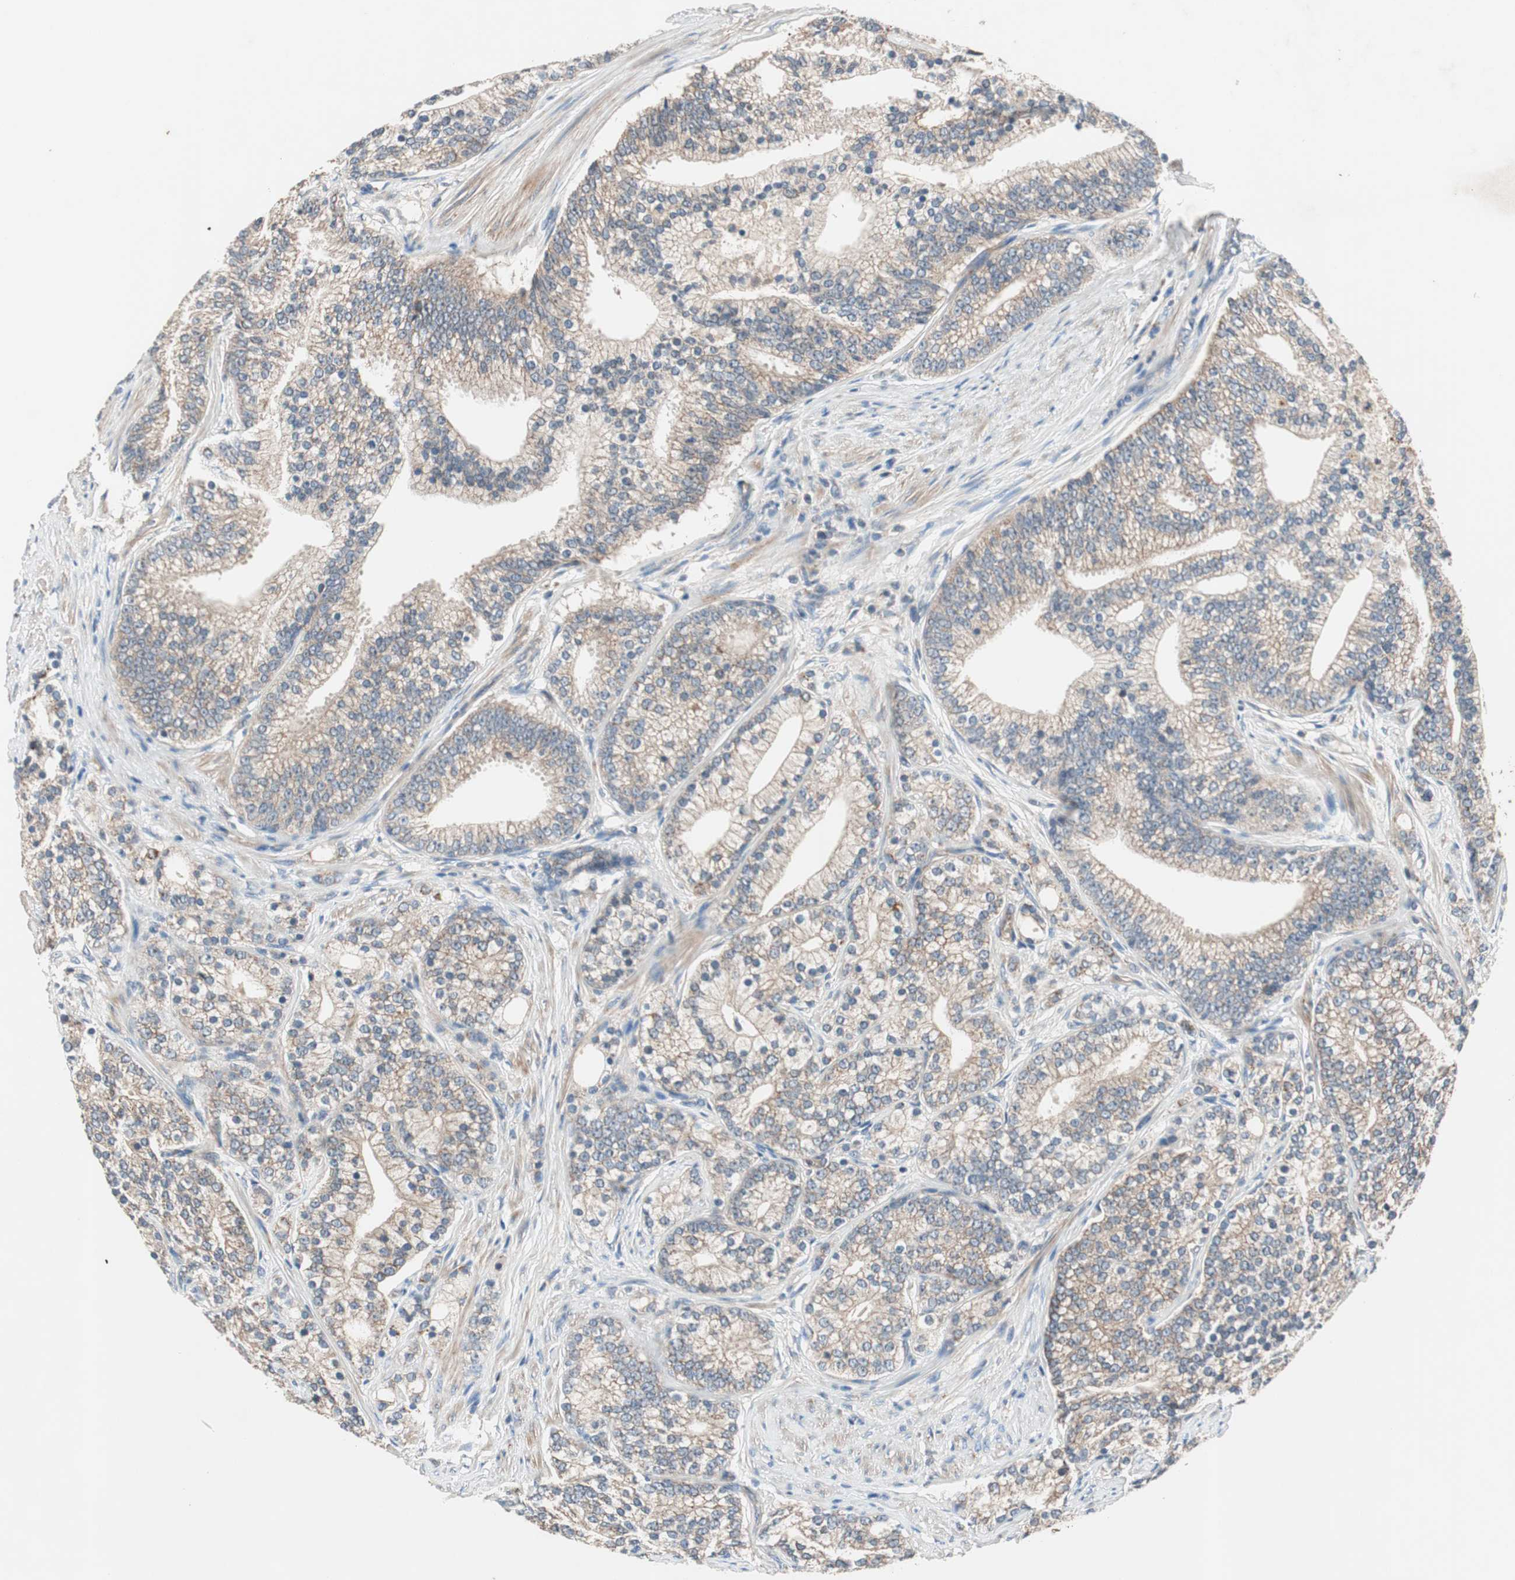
{"staining": {"intensity": "weak", "quantity": "25%-75%", "location": "cytoplasmic/membranous"}, "tissue": "prostate cancer", "cell_type": "Tumor cells", "image_type": "cancer", "snomed": [{"axis": "morphology", "description": "Adenocarcinoma, Low grade"}, {"axis": "topography", "description": "Prostate"}], "caption": "Adenocarcinoma (low-grade) (prostate) tissue displays weak cytoplasmic/membranous expression in approximately 25%-75% of tumor cells Nuclei are stained in blue.", "gene": "HPN", "patient": {"sex": "male", "age": 71}}